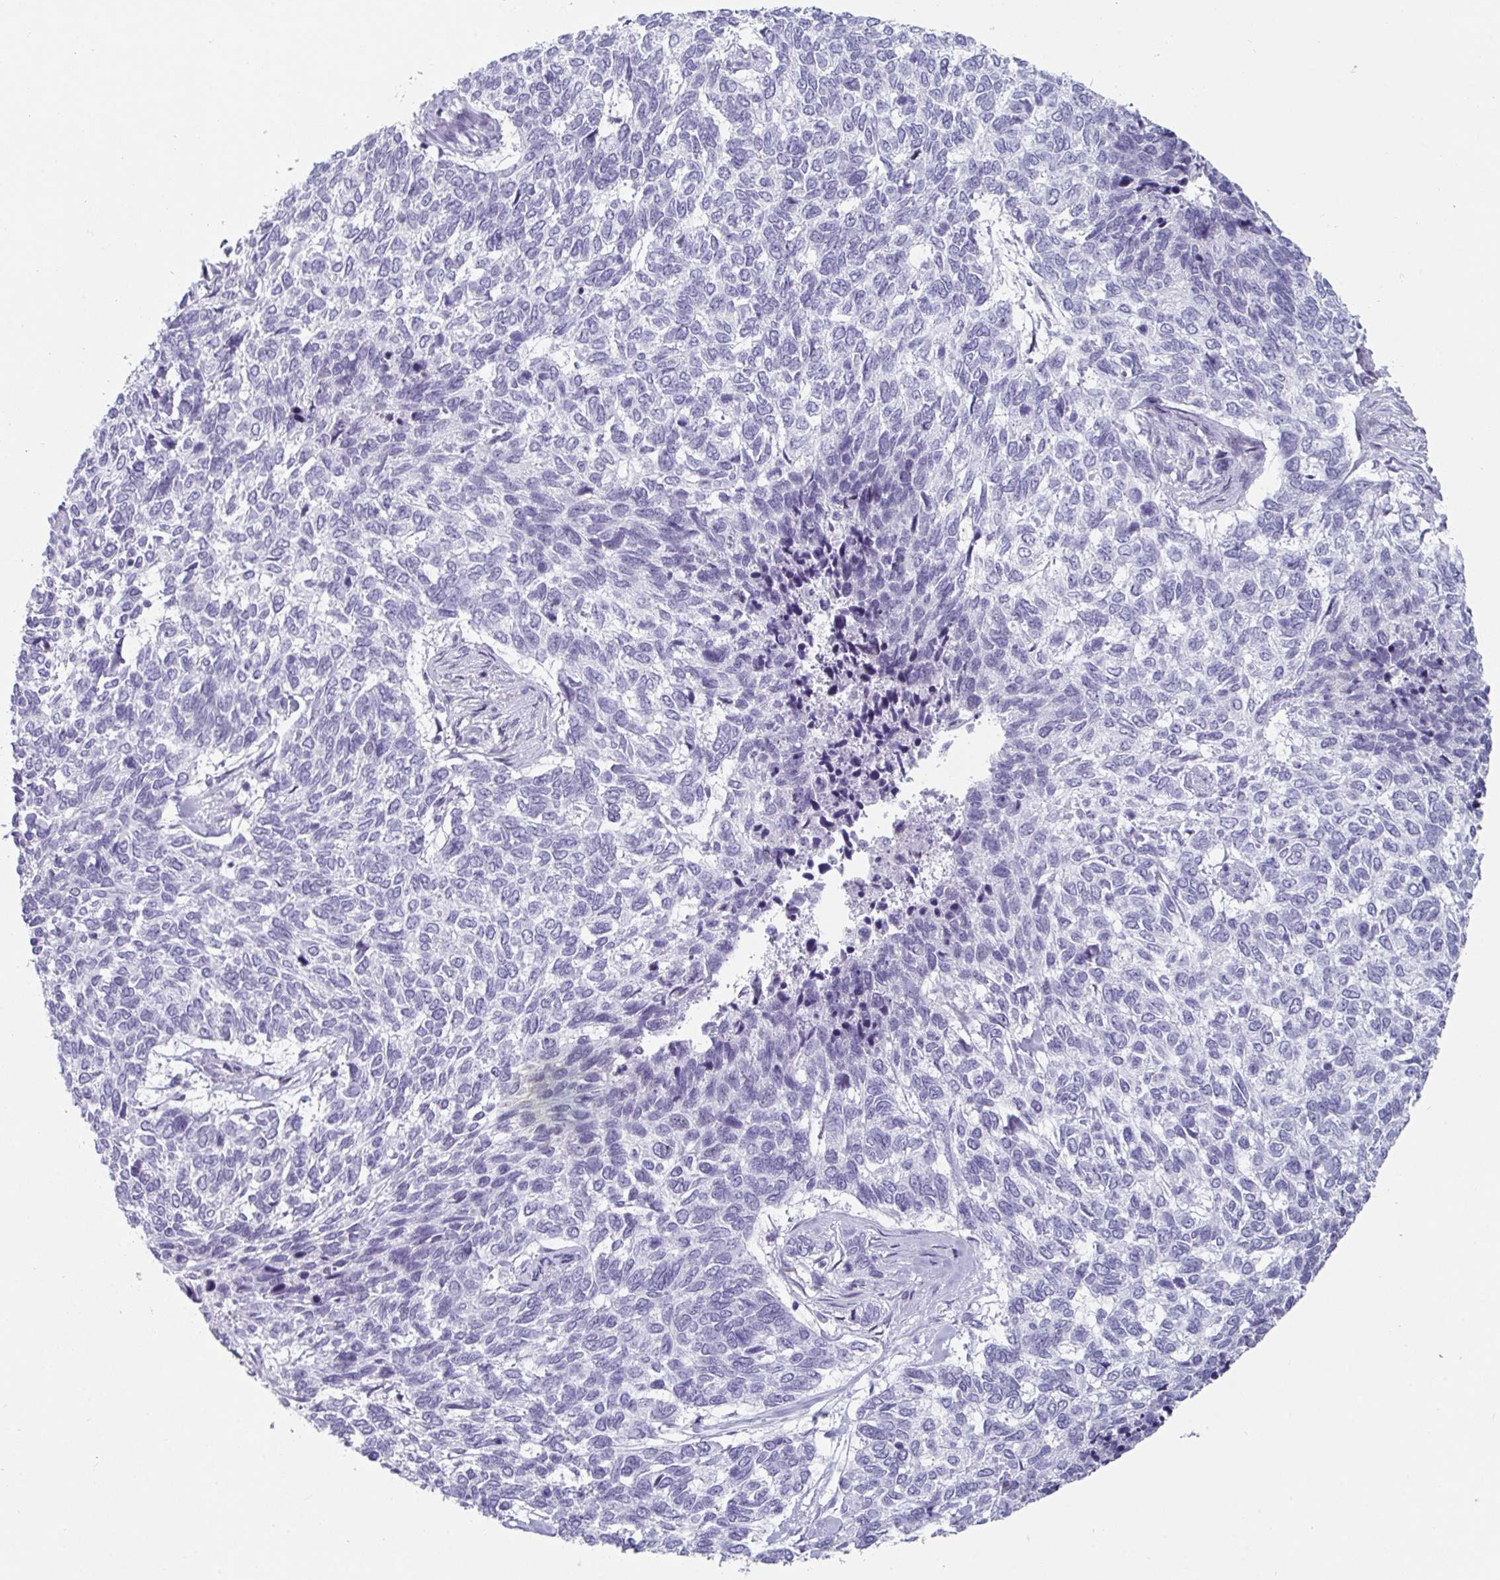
{"staining": {"intensity": "negative", "quantity": "none", "location": "none"}, "tissue": "skin cancer", "cell_type": "Tumor cells", "image_type": "cancer", "snomed": [{"axis": "morphology", "description": "Basal cell carcinoma"}, {"axis": "topography", "description": "Skin"}], "caption": "Human skin basal cell carcinoma stained for a protein using immunohistochemistry (IHC) displays no positivity in tumor cells.", "gene": "VSIG10L", "patient": {"sex": "female", "age": 65}}